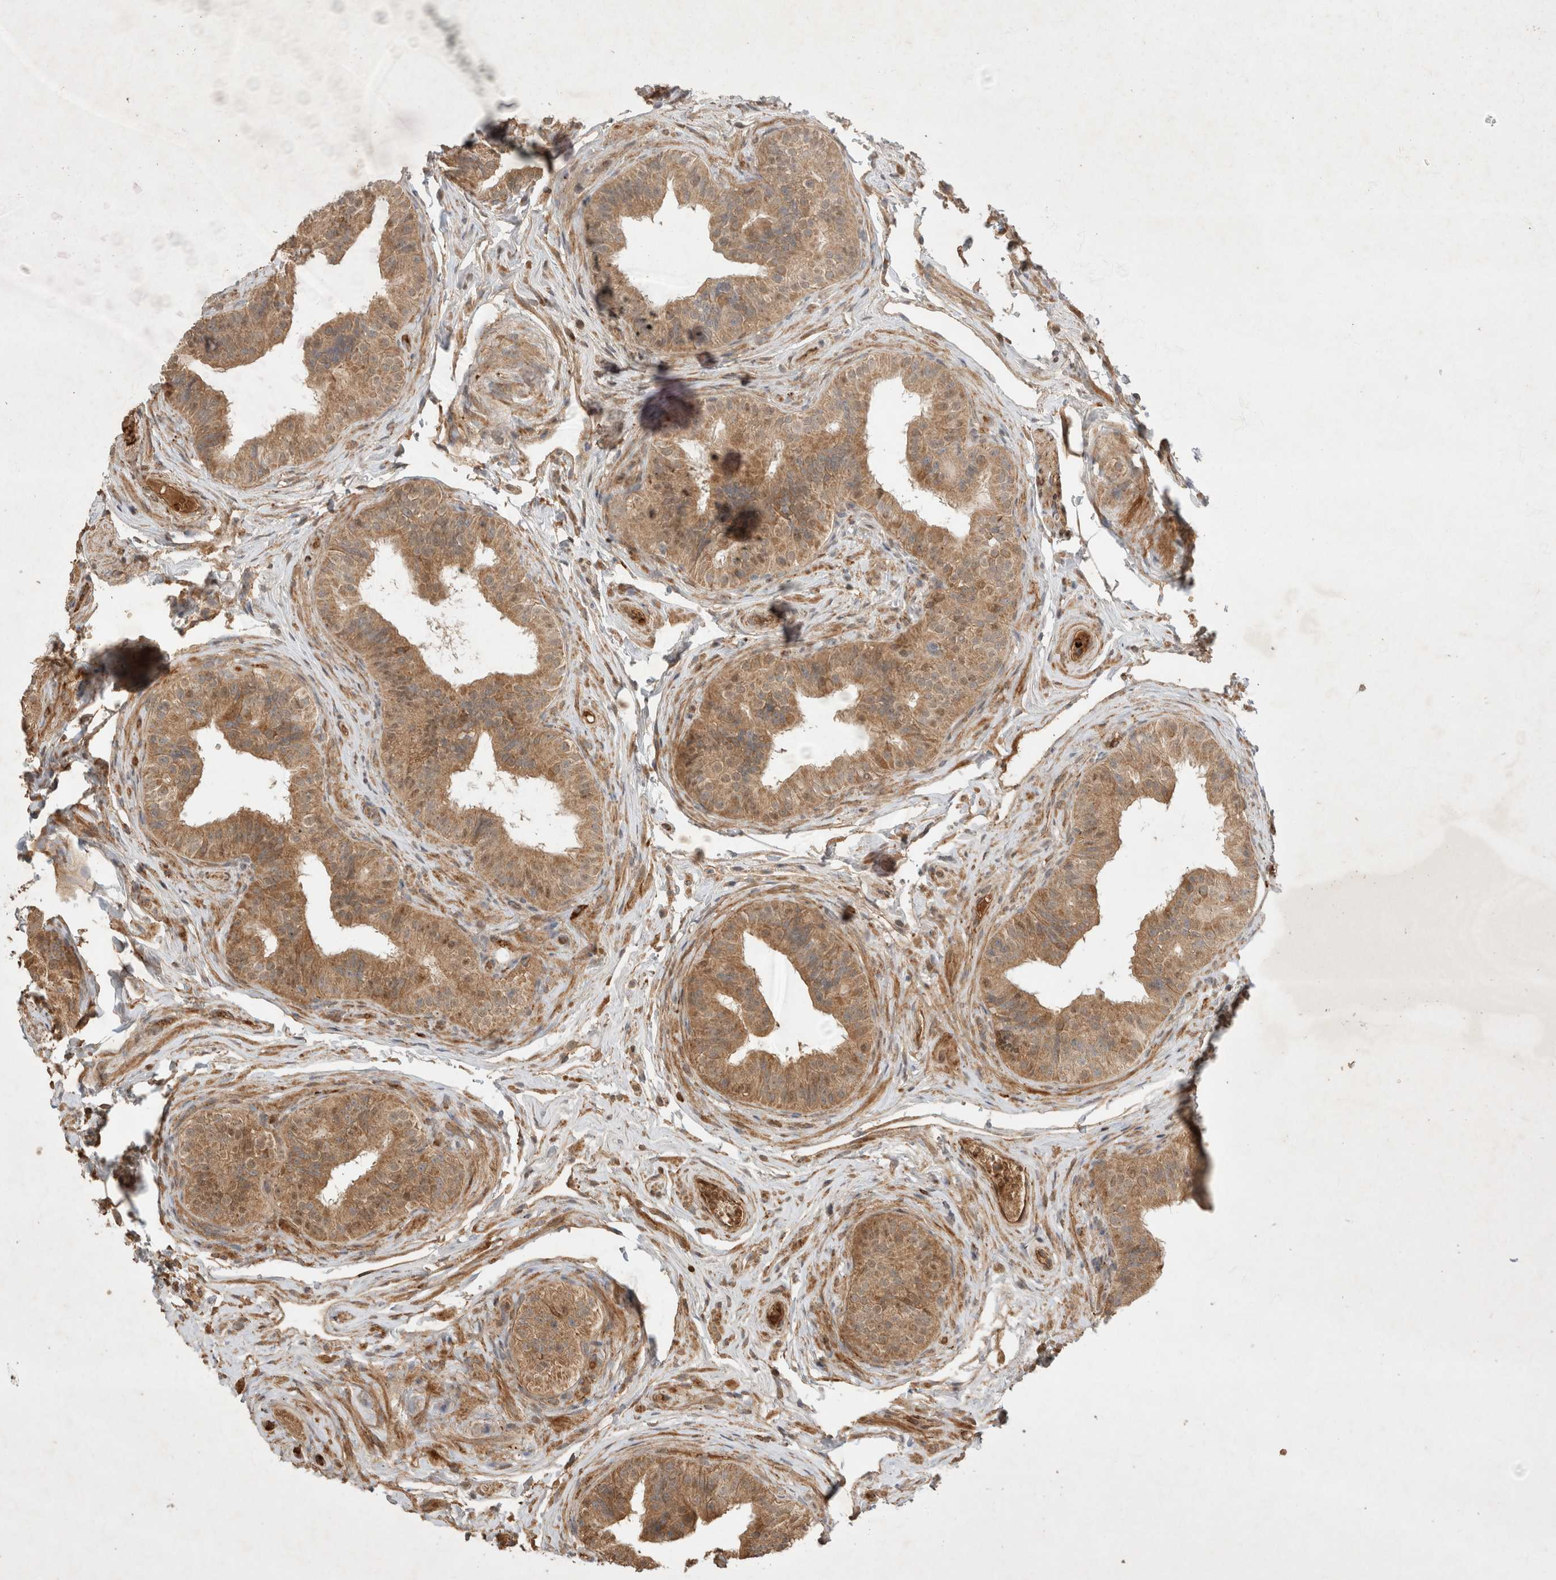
{"staining": {"intensity": "moderate", "quantity": "25%-75%", "location": "cytoplasmic/membranous"}, "tissue": "epididymis", "cell_type": "Glandular cells", "image_type": "normal", "snomed": [{"axis": "morphology", "description": "Normal tissue, NOS"}, {"axis": "topography", "description": "Epididymis"}], "caption": "Epididymis was stained to show a protein in brown. There is medium levels of moderate cytoplasmic/membranous expression in approximately 25%-75% of glandular cells. Ihc stains the protein in brown and the nuclei are stained blue.", "gene": "FAM221A", "patient": {"sex": "male", "age": 49}}